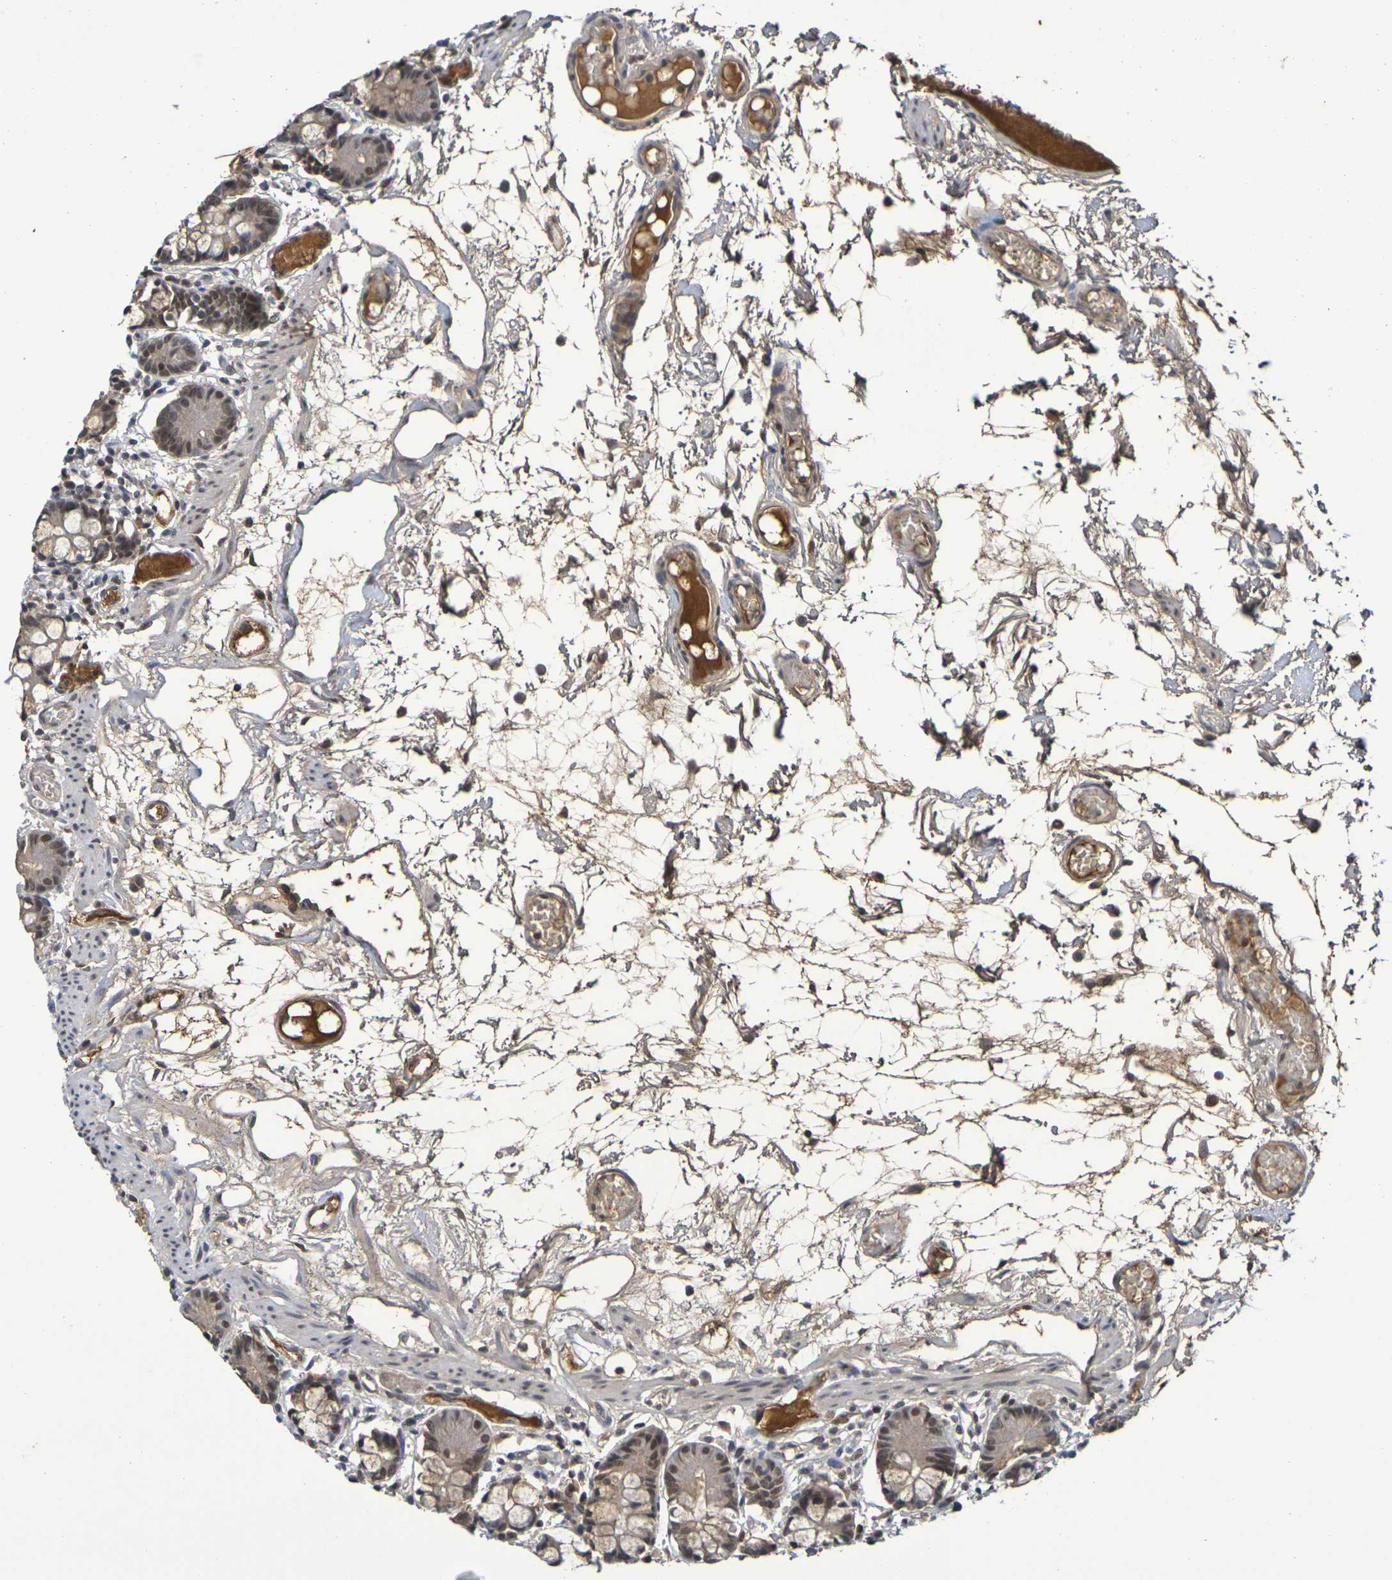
{"staining": {"intensity": "moderate", "quantity": ">75%", "location": "cytoplasmic/membranous,nuclear"}, "tissue": "small intestine", "cell_type": "Glandular cells", "image_type": "normal", "snomed": [{"axis": "morphology", "description": "Normal tissue, NOS"}, {"axis": "morphology", "description": "Cystadenocarcinoma, serous, Metastatic site"}, {"axis": "topography", "description": "Small intestine"}], "caption": "Protein analysis of unremarkable small intestine displays moderate cytoplasmic/membranous,nuclear staining in approximately >75% of glandular cells. The staining is performed using DAB brown chromogen to label protein expression. The nuclei are counter-stained blue using hematoxylin.", "gene": "TERF2", "patient": {"sex": "female", "age": 61}}